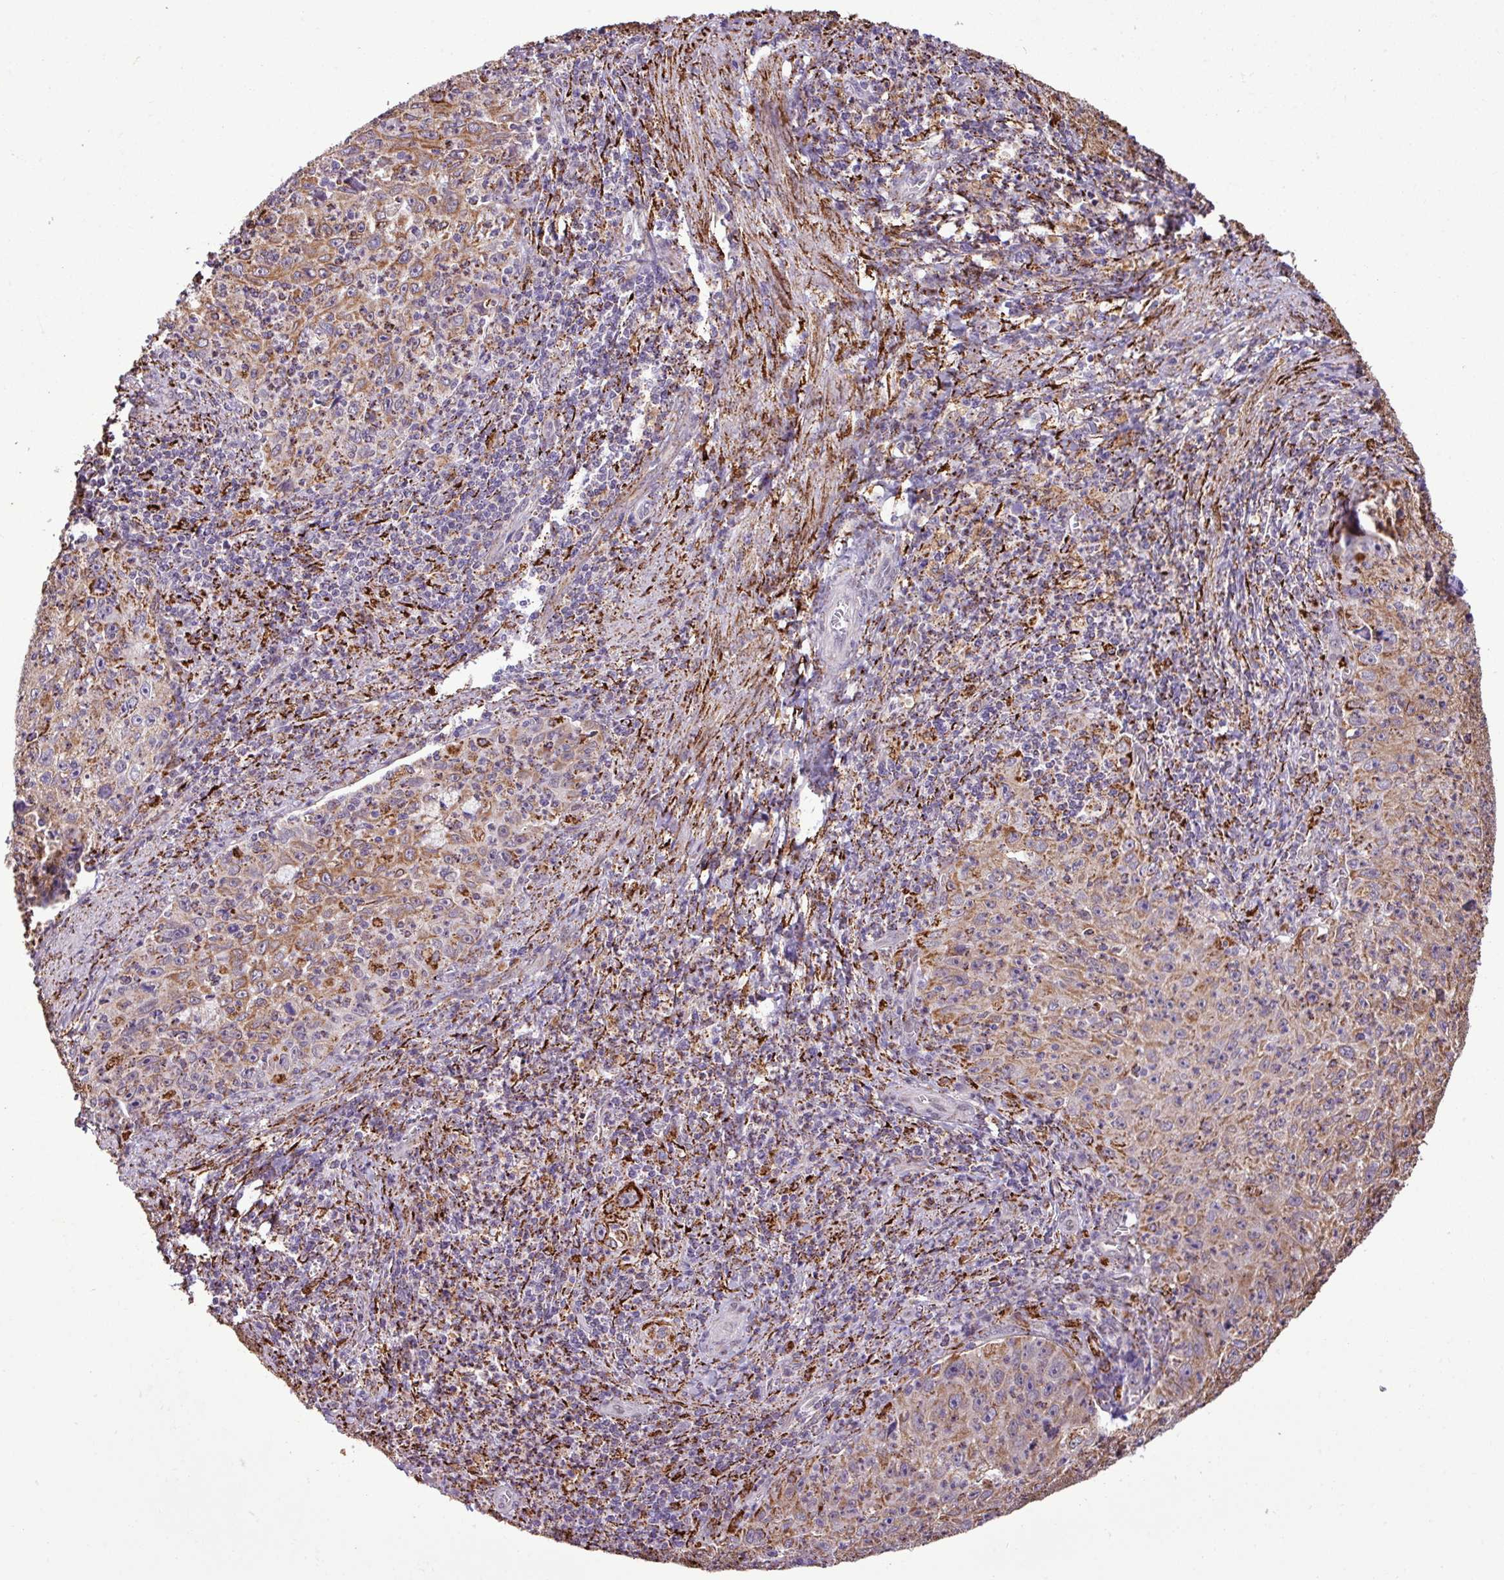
{"staining": {"intensity": "moderate", "quantity": "25%-75%", "location": "cytoplasmic/membranous"}, "tissue": "cervical cancer", "cell_type": "Tumor cells", "image_type": "cancer", "snomed": [{"axis": "morphology", "description": "Squamous cell carcinoma, NOS"}, {"axis": "topography", "description": "Cervix"}], "caption": "The immunohistochemical stain shows moderate cytoplasmic/membranous positivity in tumor cells of cervical cancer tissue. Nuclei are stained in blue.", "gene": "SGPP1", "patient": {"sex": "female", "age": 30}}